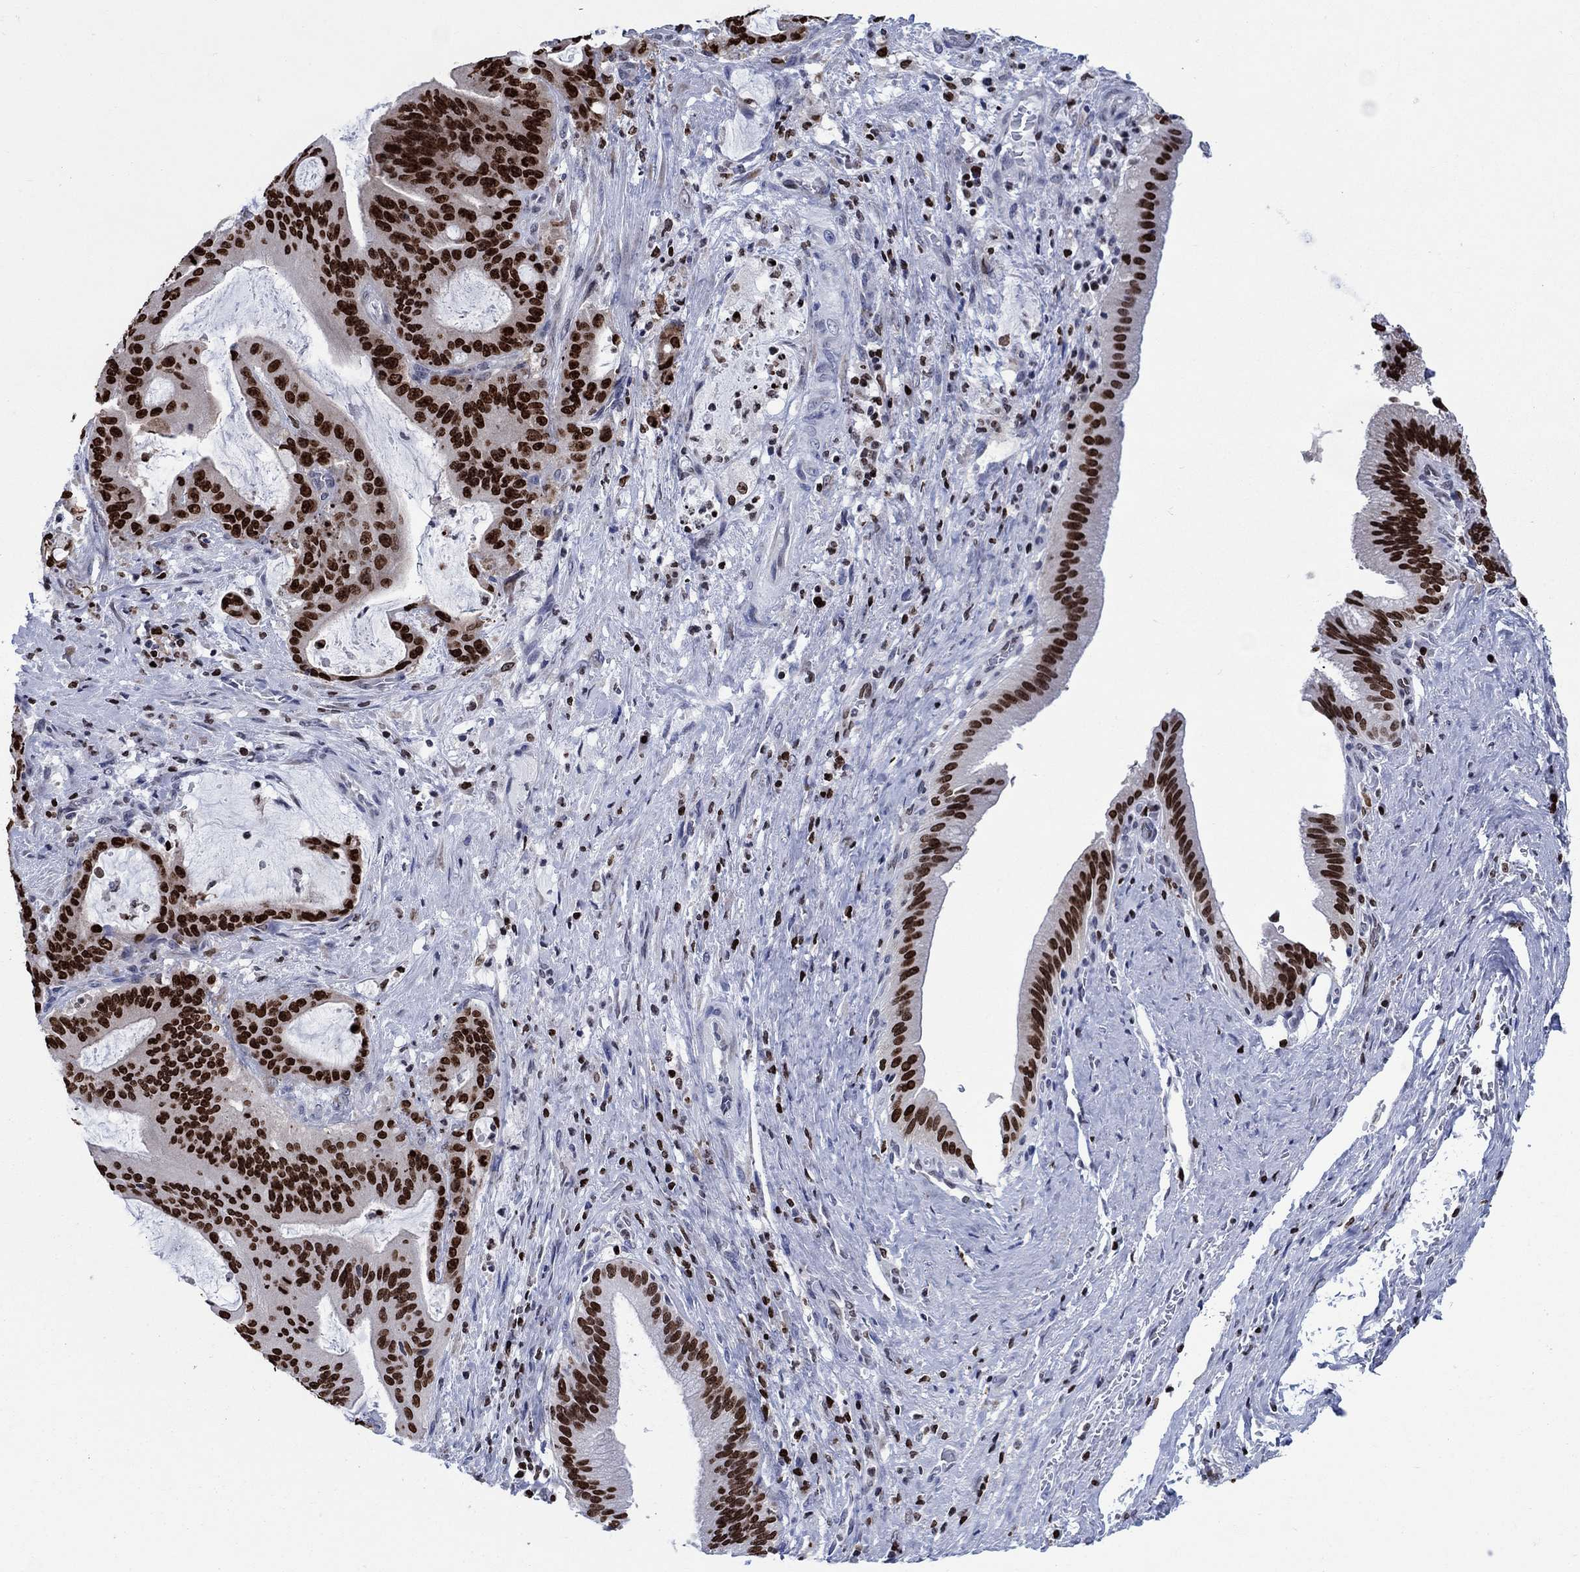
{"staining": {"intensity": "strong", "quantity": ">75%", "location": "nuclear"}, "tissue": "liver cancer", "cell_type": "Tumor cells", "image_type": "cancer", "snomed": [{"axis": "morphology", "description": "Cholangiocarcinoma"}, {"axis": "topography", "description": "Liver"}], "caption": "Immunohistochemistry image of liver cancer stained for a protein (brown), which reveals high levels of strong nuclear expression in approximately >75% of tumor cells.", "gene": "HMGA1", "patient": {"sex": "female", "age": 73}}